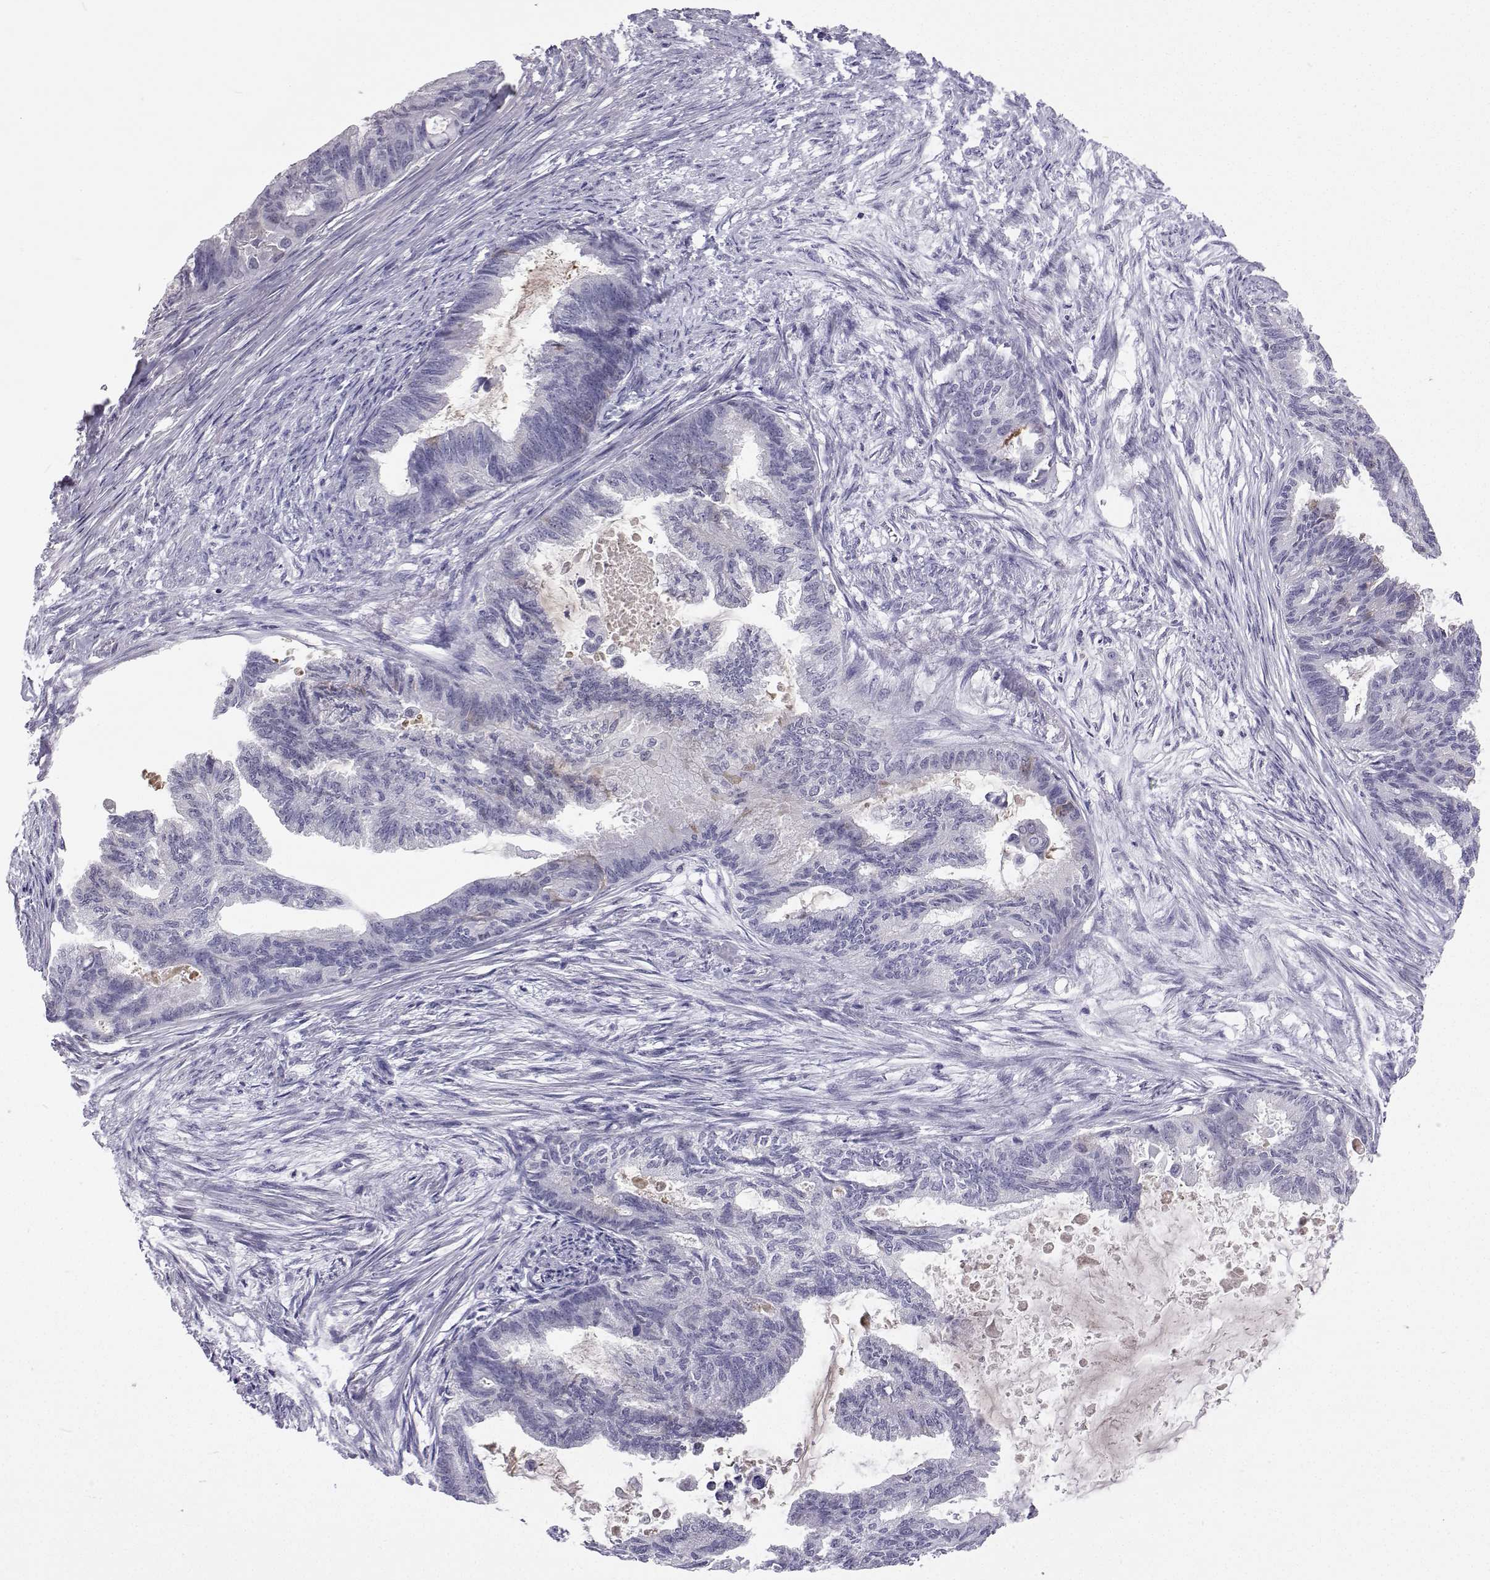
{"staining": {"intensity": "negative", "quantity": "none", "location": "none"}, "tissue": "endometrial cancer", "cell_type": "Tumor cells", "image_type": "cancer", "snomed": [{"axis": "morphology", "description": "Adenocarcinoma, NOS"}, {"axis": "topography", "description": "Endometrium"}], "caption": "This photomicrograph is of adenocarcinoma (endometrial) stained with IHC to label a protein in brown with the nuclei are counter-stained blue. There is no positivity in tumor cells.", "gene": "GALM", "patient": {"sex": "female", "age": 86}}